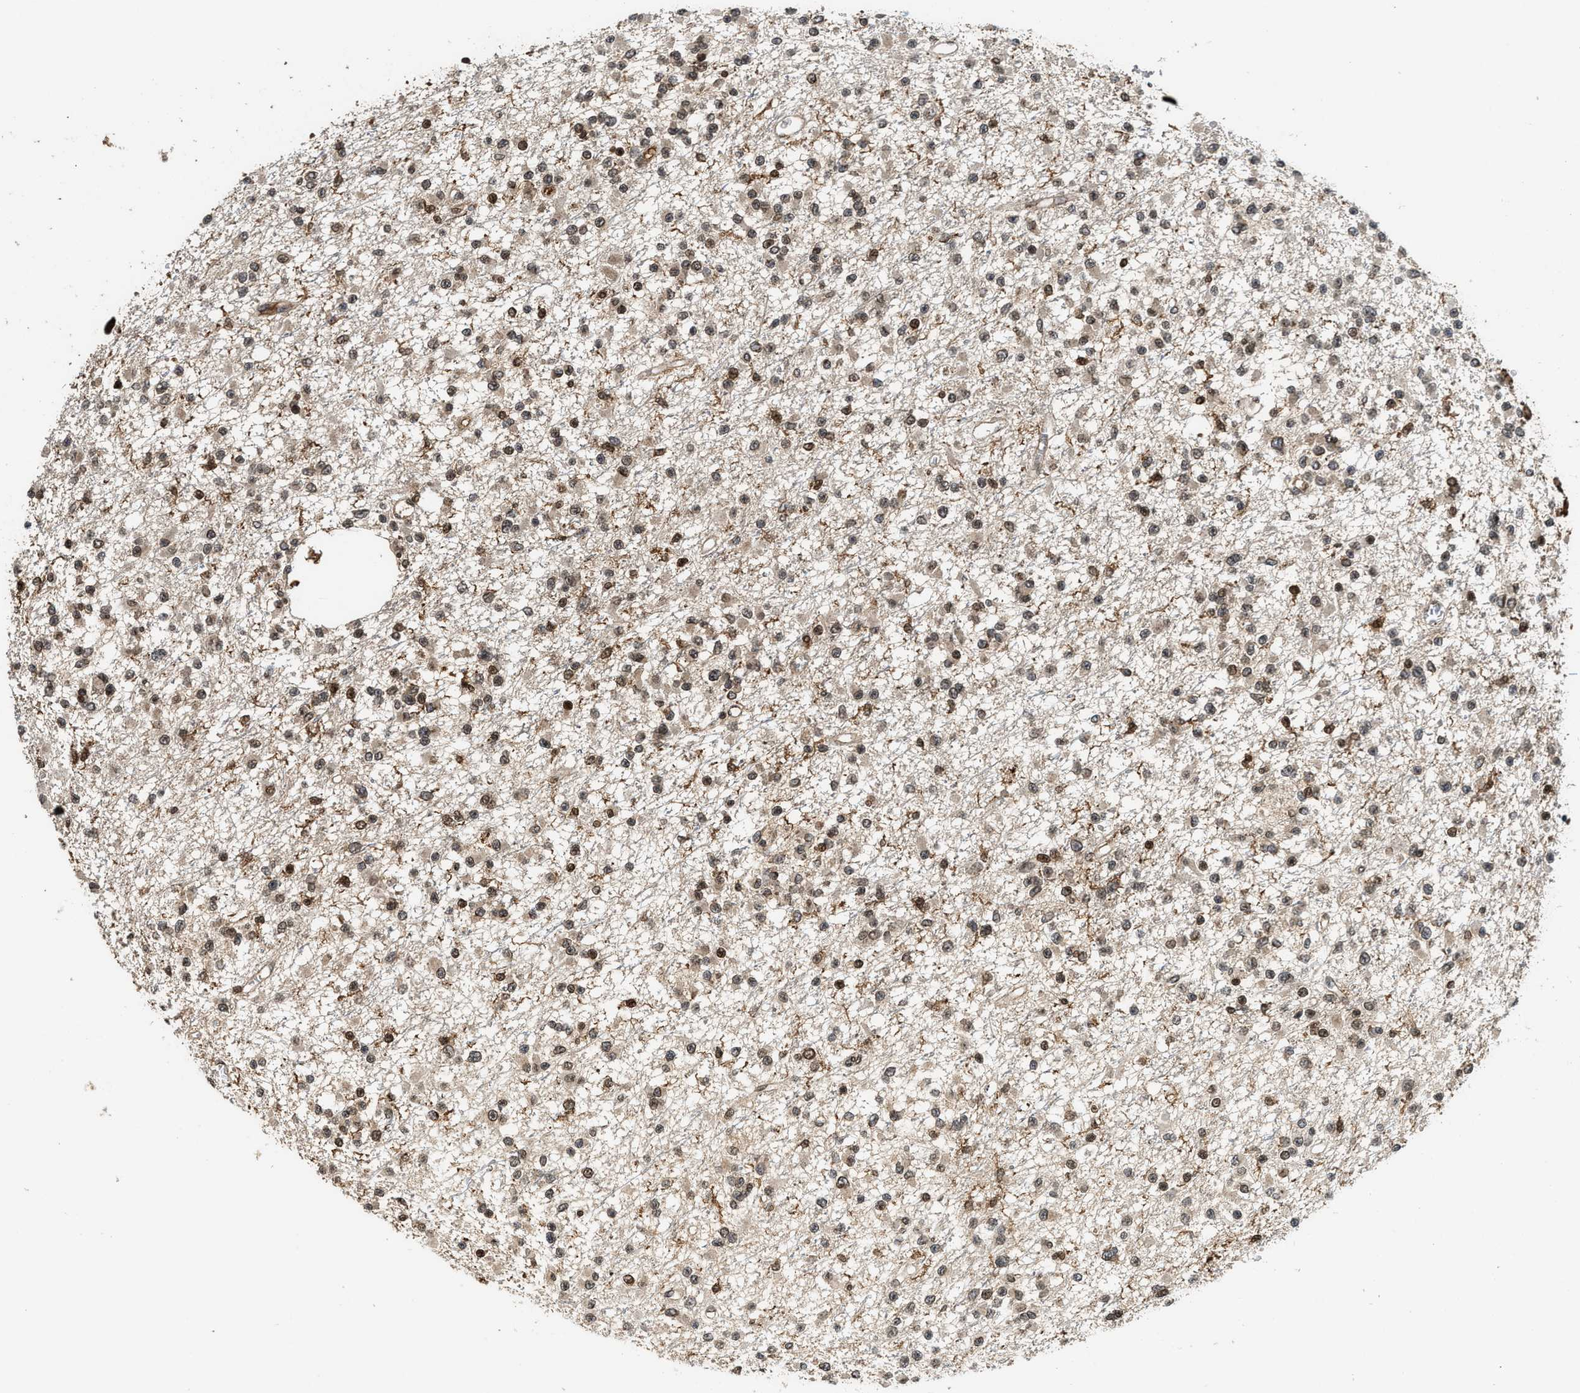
{"staining": {"intensity": "moderate", "quantity": ">75%", "location": "nuclear"}, "tissue": "glioma", "cell_type": "Tumor cells", "image_type": "cancer", "snomed": [{"axis": "morphology", "description": "Glioma, malignant, Low grade"}, {"axis": "topography", "description": "Brain"}], "caption": "This micrograph displays immunohistochemistry (IHC) staining of human glioma, with medium moderate nuclear staining in approximately >75% of tumor cells.", "gene": "MDM2", "patient": {"sex": "female", "age": 22}}